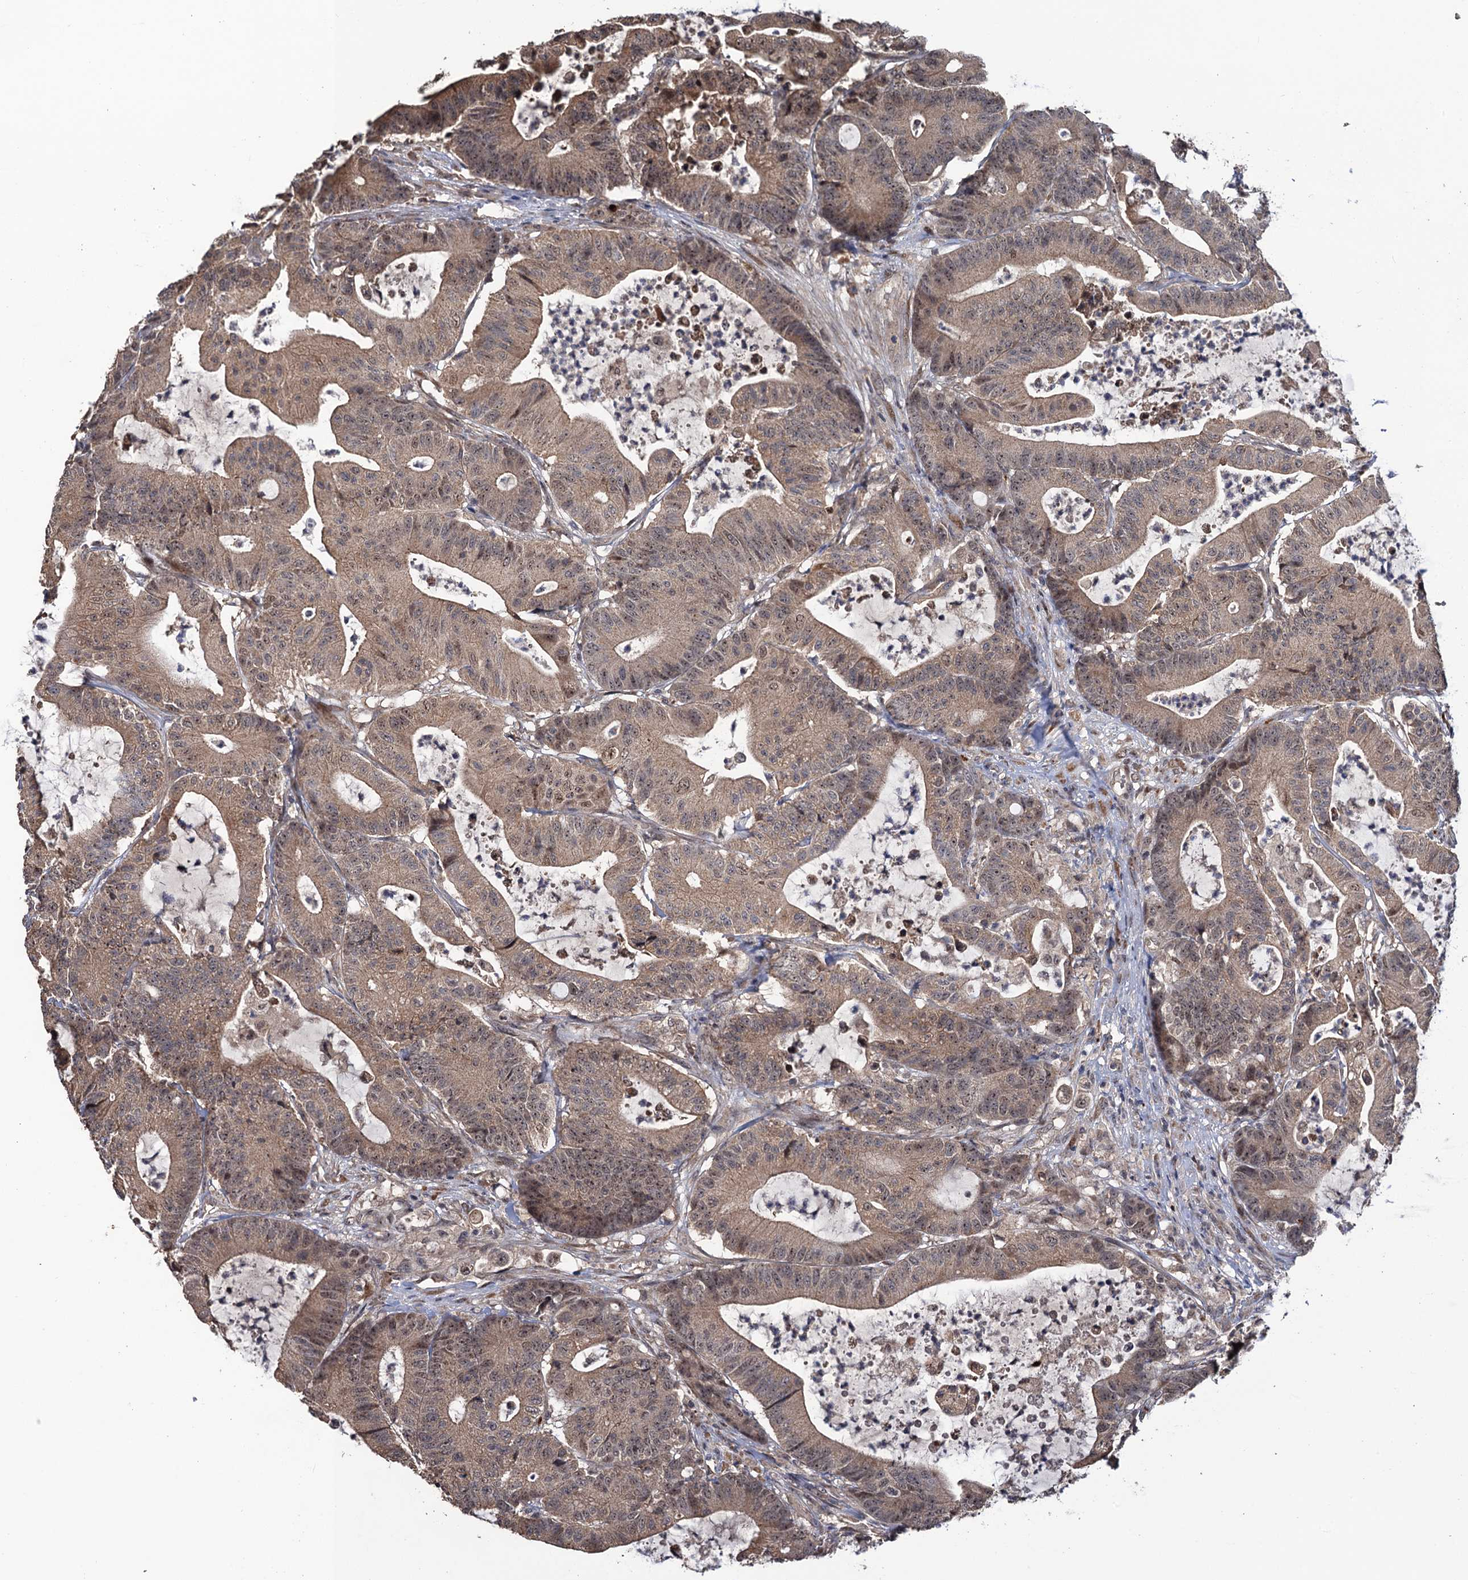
{"staining": {"intensity": "weak", "quantity": ">75%", "location": "cytoplasmic/membranous,nuclear"}, "tissue": "colorectal cancer", "cell_type": "Tumor cells", "image_type": "cancer", "snomed": [{"axis": "morphology", "description": "Adenocarcinoma, NOS"}, {"axis": "topography", "description": "Colon"}], "caption": "Colorectal cancer was stained to show a protein in brown. There is low levels of weak cytoplasmic/membranous and nuclear staining in about >75% of tumor cells. Ihc stains the protein of interest in brown and the nuclei are stained blue.", "gene": "LRRC63", "patient": {"sex": "female", "age": 84}}